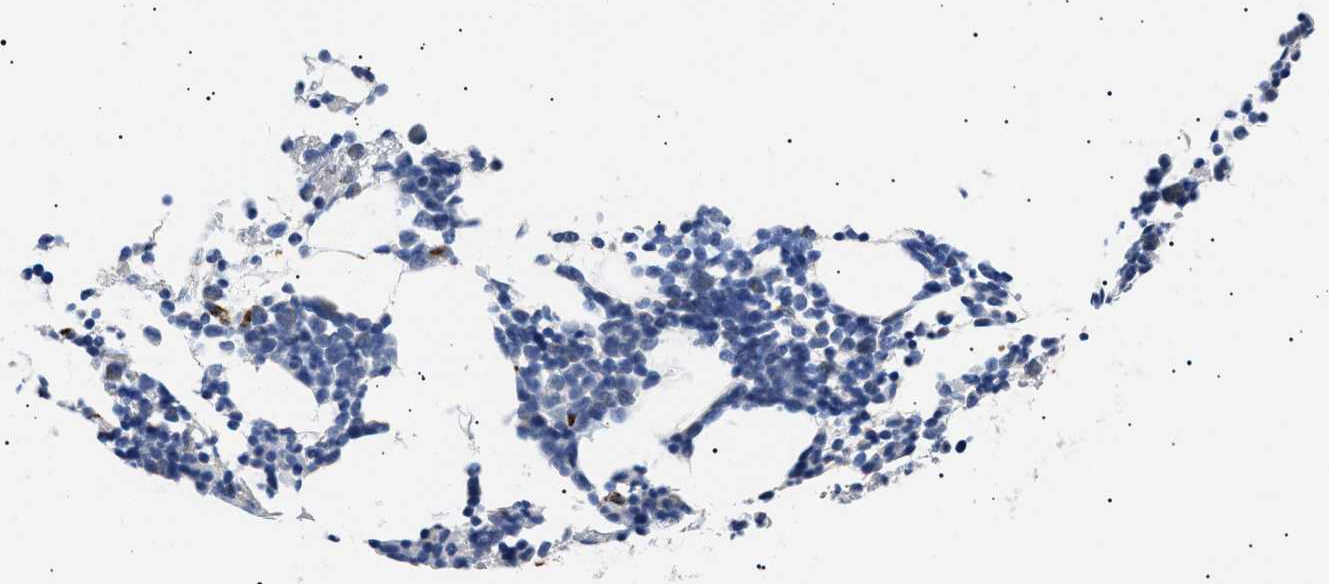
{"staining": {"intensity": "negative", "quantity": "none", "location": "none"}, "tissue": "bone marrow", "cell_type": "Hematopoietic cells", "image_type": "normal", "snomed": [{"axis": "morphology", "description": "Normal tissue, NOS"}, {"axis": "morphology", "description": "Inflammation, NOS"}, {"axis": "topography", "description": "Bone marrow"}], "caption": "Immunohistochemistry histopathology image of benign bone marrow stained for a protein (brown), which displays no expression in hematopoietic cells. Nuclei are stained in blue.", "gene": "OLFML2A", "patient": {"sex": "female", "age": 67}}